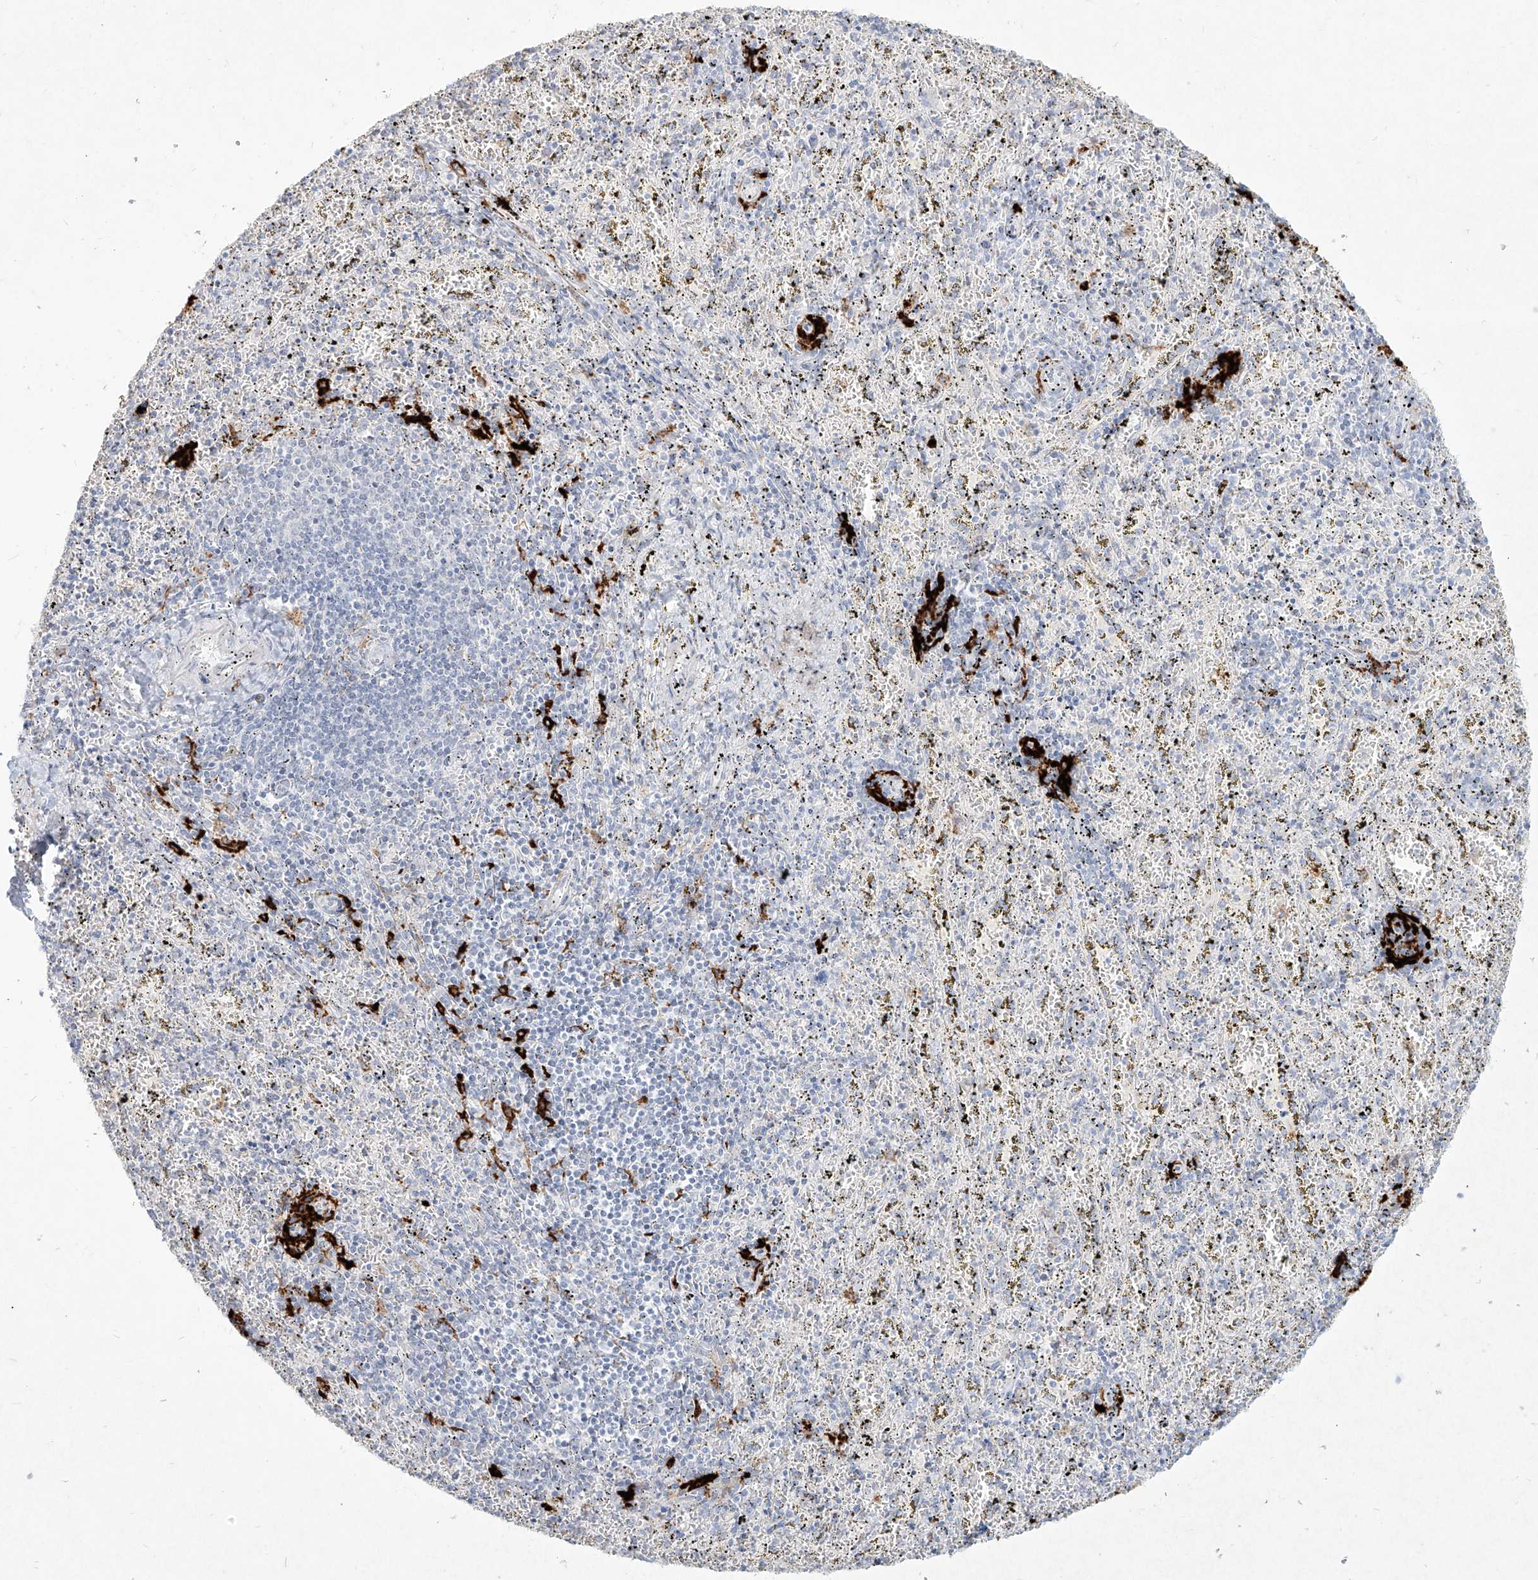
{"staining": {"intensity": "negative", "quantity": "none", "location": "none"}, "tissue": "spleen", "cell_type": "Cells in red pulp", "image_type": "normal", "snomed": [{"axis": "morphology", "description": "Normal tissue, NOS"}, {"axis": "topography", "description": "Spleen"}], "caption": "Image shows no protein staining in cells in red pulp of normal spleen.", "gene": "CD209", "patient": {"sex": "male", "age": 11}}